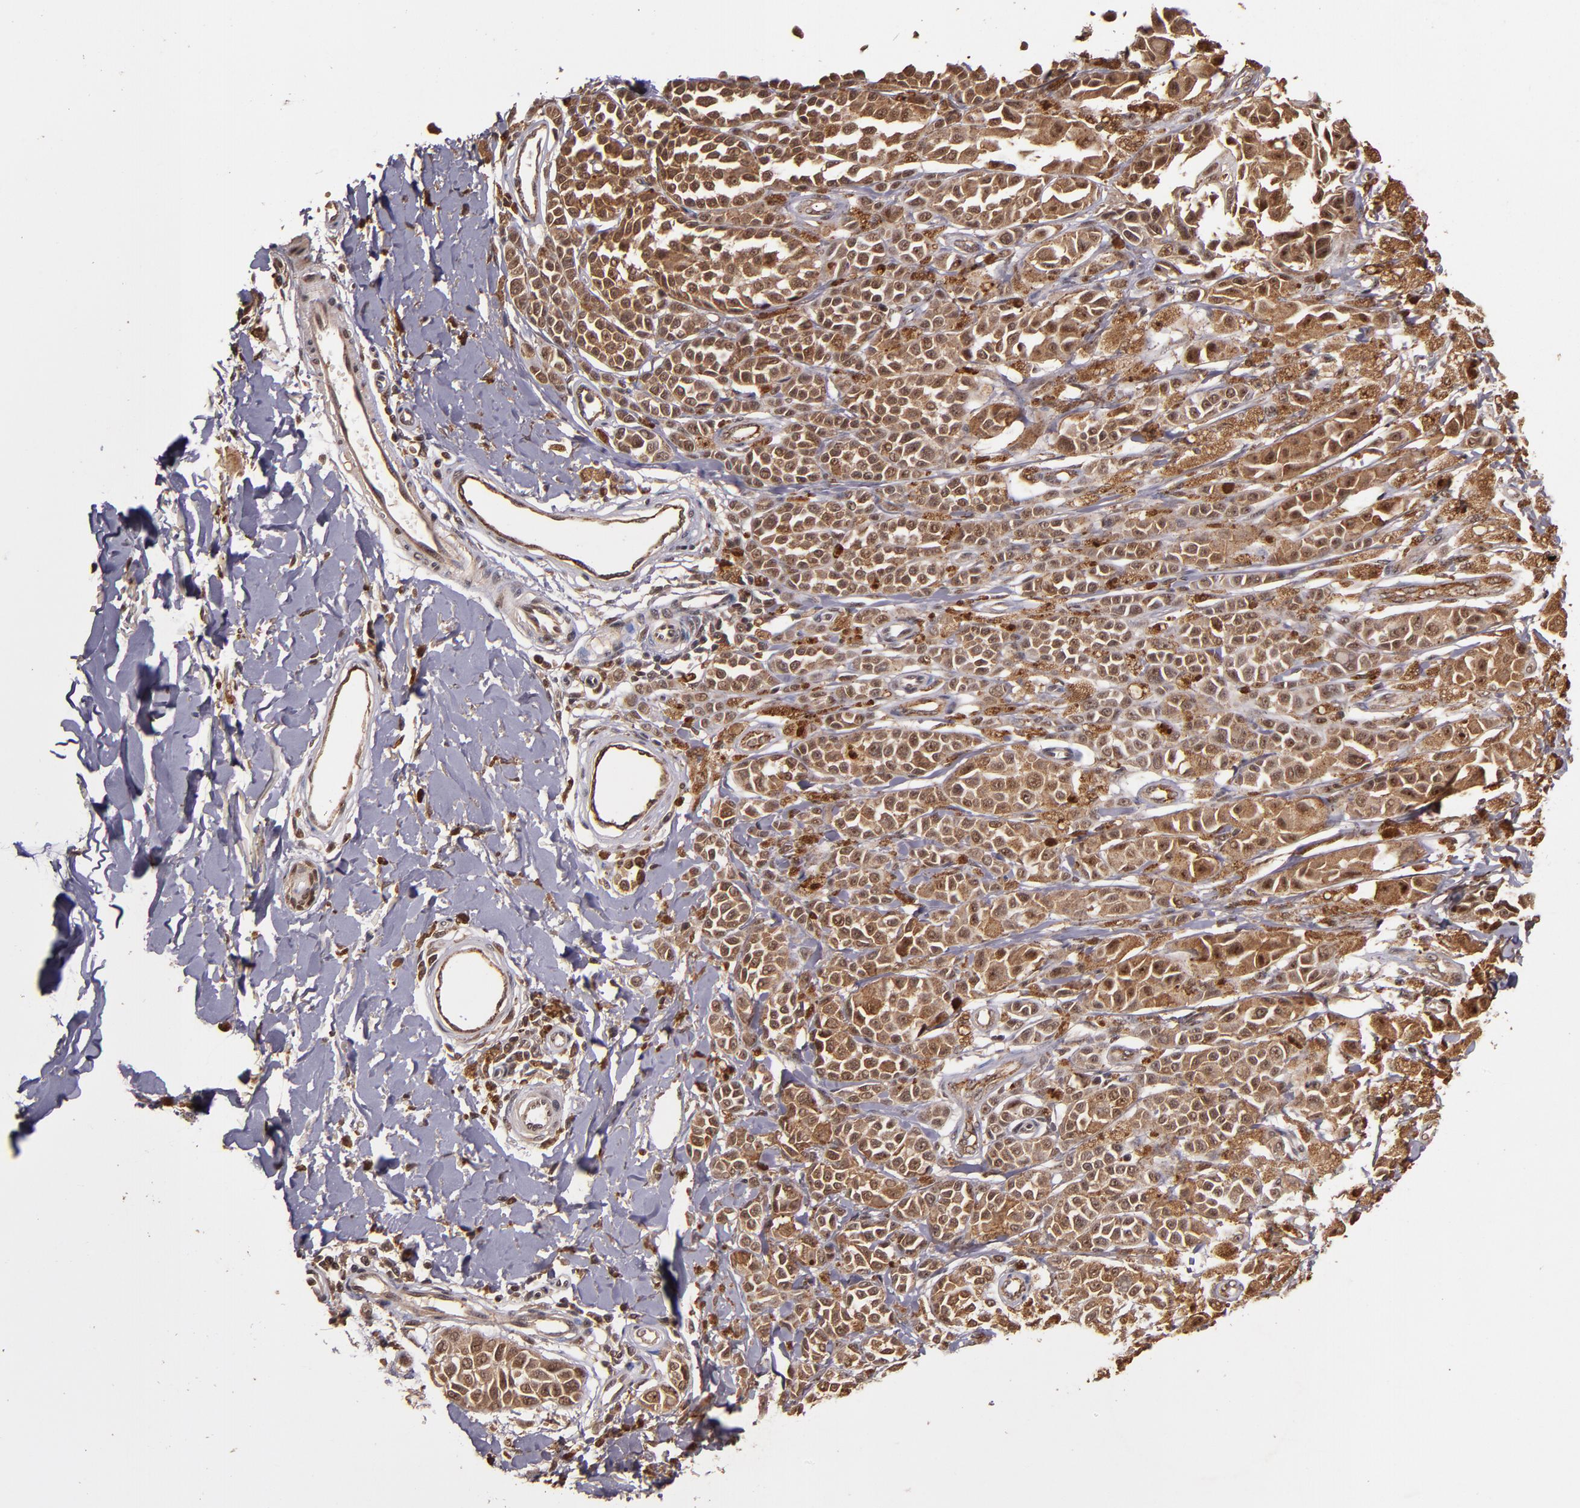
{"staining": {"intensity": "moderate", "quantity": ">75%", "location": "cytoplasmic/membranous"}, "tissue": "melanoma", "cell_type": "Tumor cells", "image_type": "cancer", "snomed": [{"axis": "morphology", "description": "Malignant melanoma, NOS"}, {"axis": "topography", "description": "Skin"}], "caption": "DAB (3,3'-diaminobenzidine) immunohistochemical staining of melanoma demonstrates moderate cytoplasmic/membranous protein staining in about >75% of tumor cells.", "gene": "RIOK3", "patient": {"sex": "female", "age": 38}}